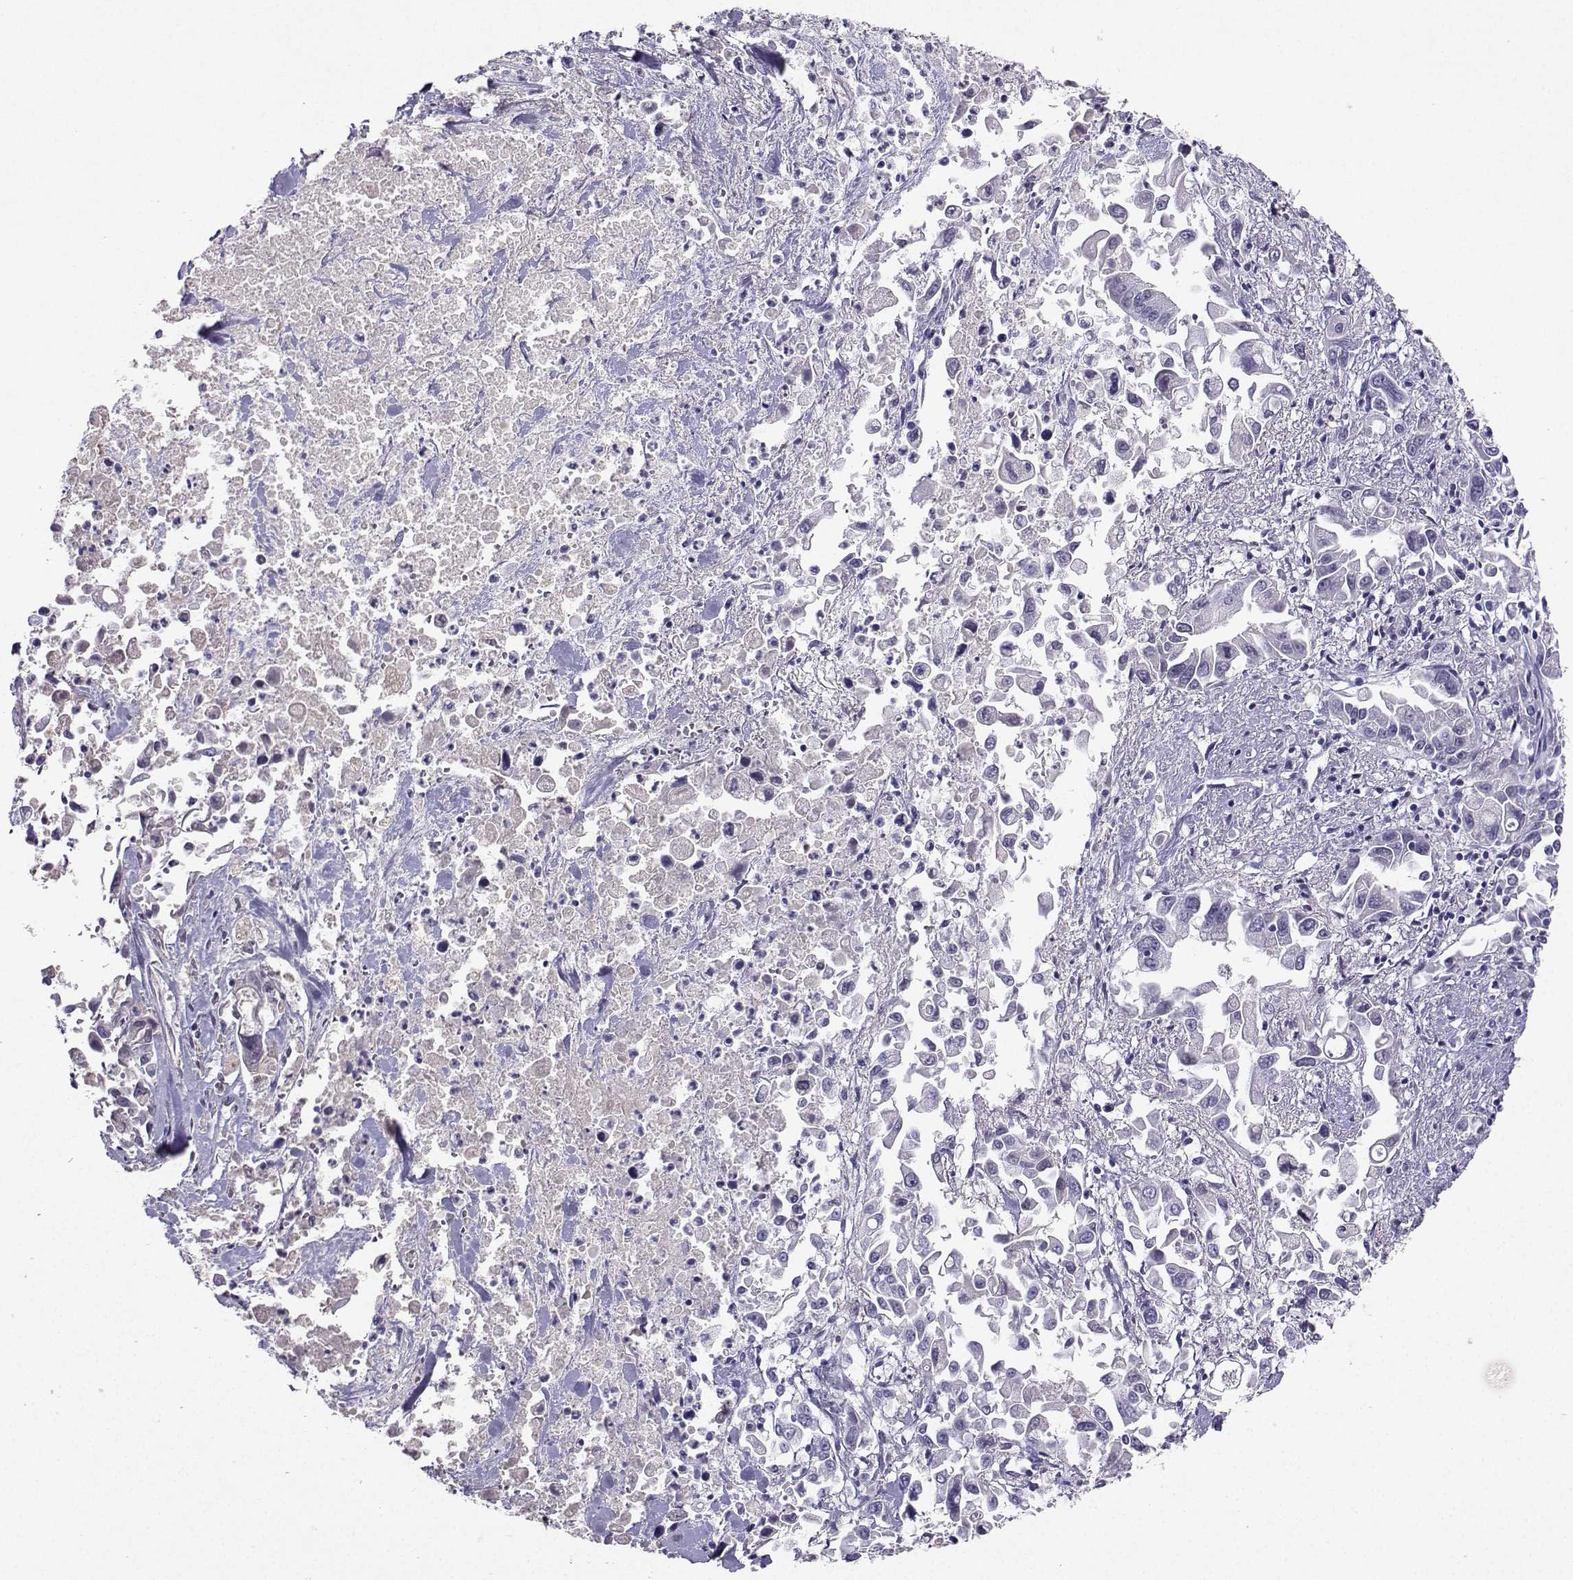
{"staining": {"intensity": "negative", "quantity": "none", "location": "none"}, "tissue": "pancreatic cancer", "cell_type": "Tumor cells", "image_type": "cancer", "snomed": [{"axis": "morphology", "description": "Adenocarcinoma, NOS"}, {"axis": "topography", "description": "Pancreas"}], "caption": "The immunohistochemistry (IHC) image has no significant expression in tumor cells of adenocarcinoma (pancreatic) tissue.", "gene": "GRIK4", "patient": {"sex": "female", "age": 83}}